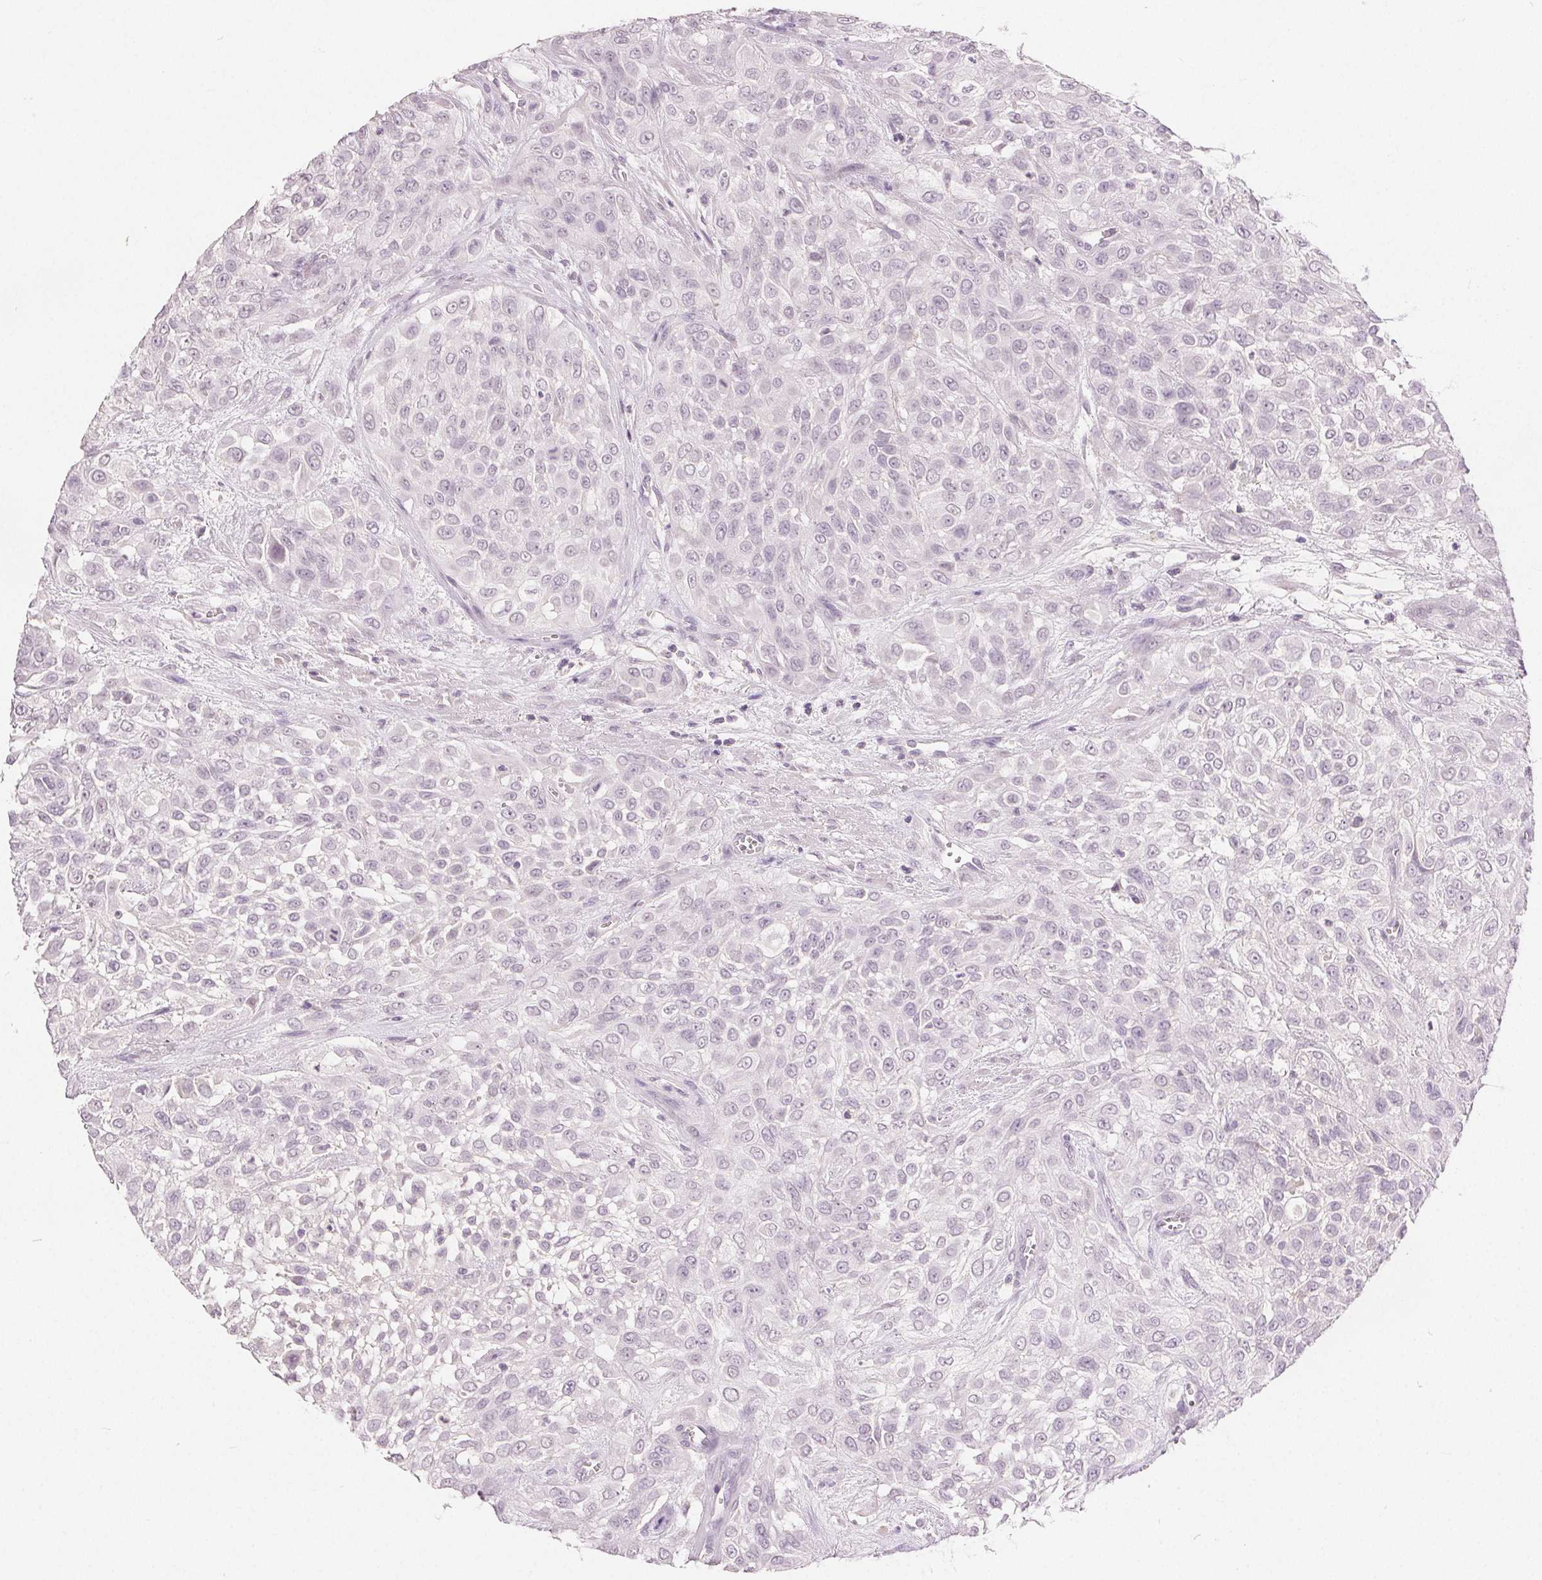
{"staining": {"intensity": "negative", "quantity": "none", "location": "none"}, "tissue": "urothelial cancer", "cell_type": "Tumor cells", "image_type": "cancer", "snomed": [{"axis": "morphology", "description": "Urothelial carcinoma, High grade"}, {"axis": "topography", "description": "Urinary bladder"}], "caption": "Histopathology image shows no protein expression in tumor cells of urothelial cancer tissue. (Brightfield microscopy of DAB immunohistochemistry (IHC) at high magnification).", "gene": "CA12", "patient": {"sex": "male", "age": 57}}